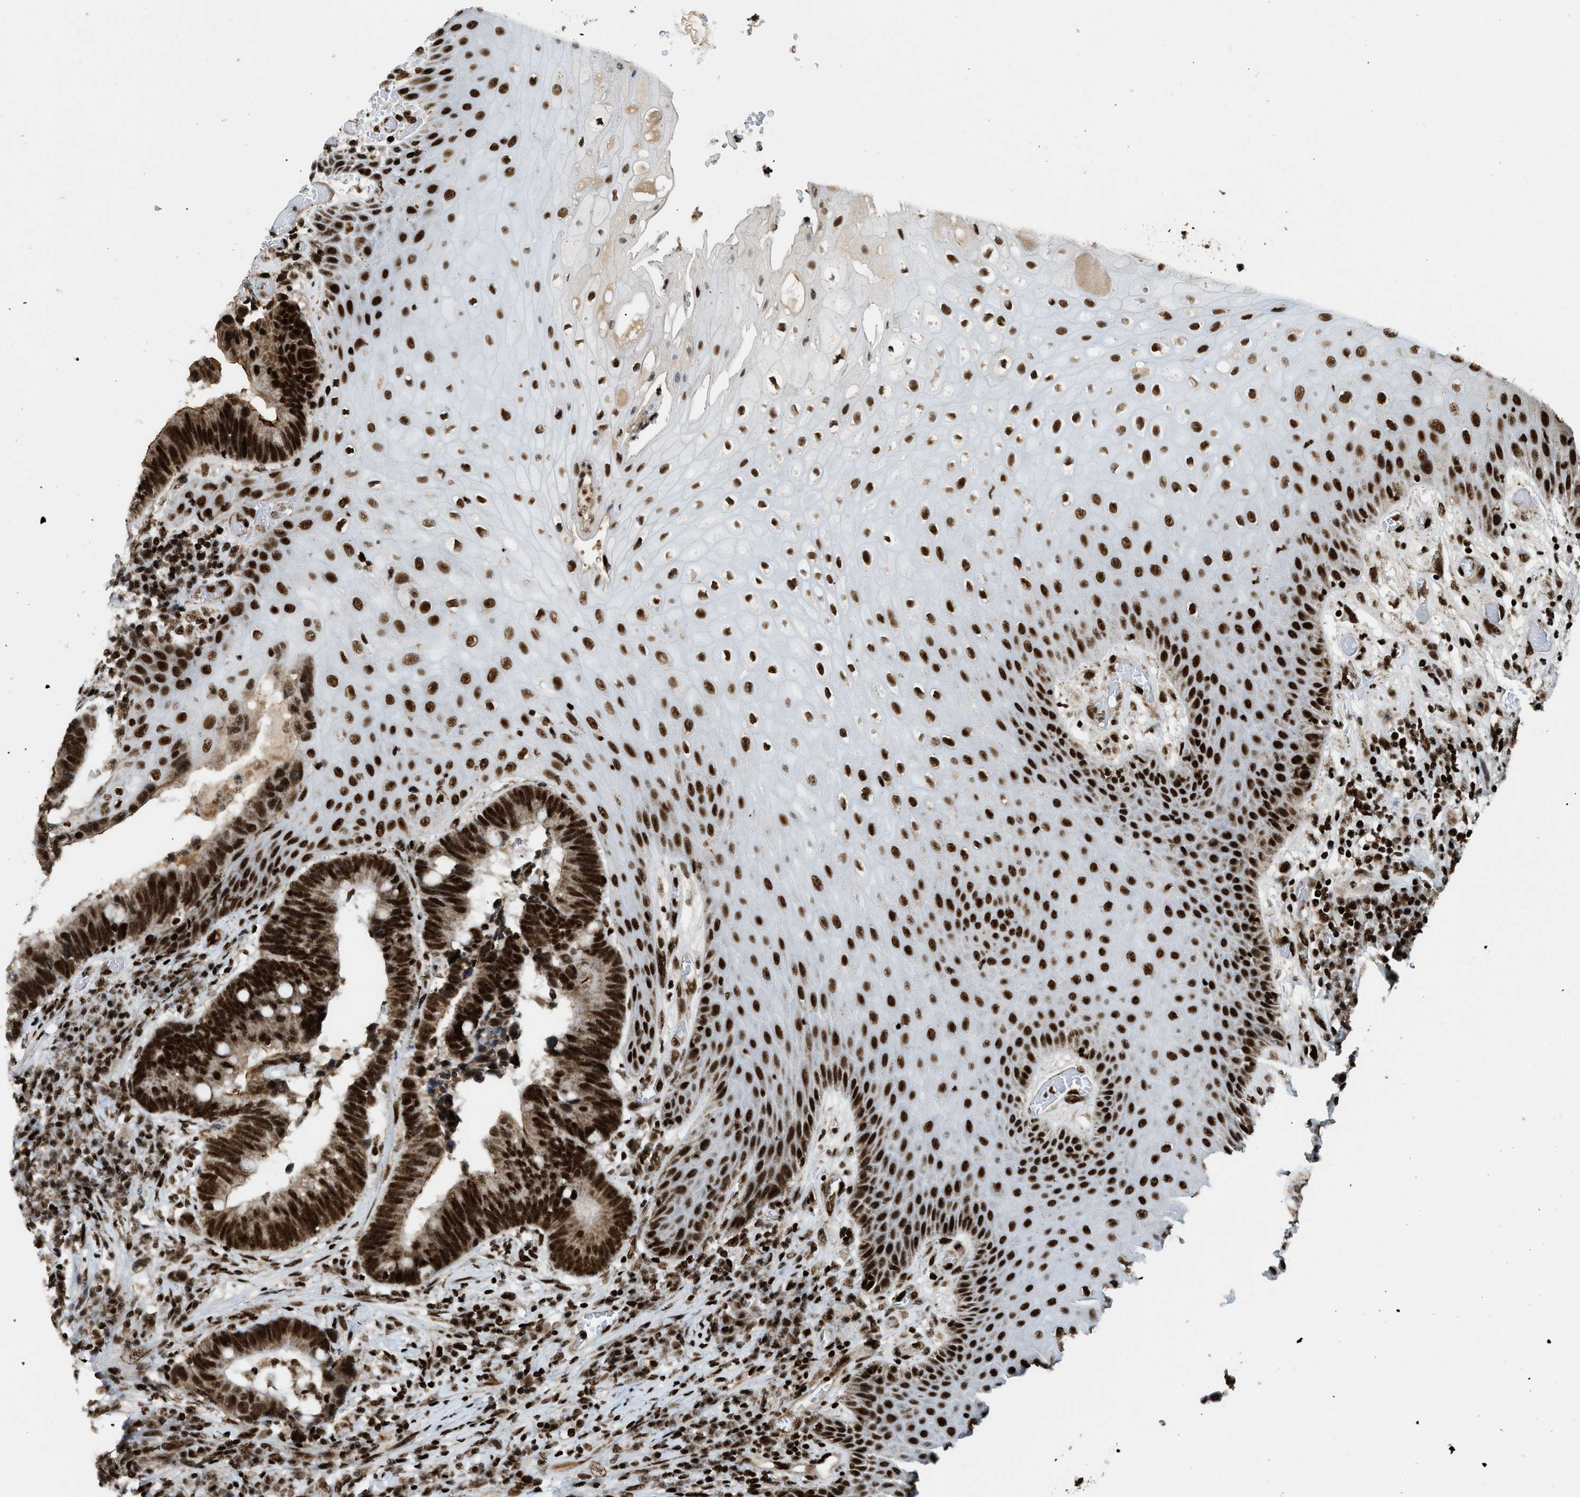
{"staining": {"intensity": "strong", "quantity": ">75%", "location": "cytoplasmic/membranous,nuclear"}, "tissue": "colorectal cancer", "cell_type": "Tumor cells", "image_type": "cancer", "snomed": [{"axis": "morphology", "description": "Adenocarcinoma, NOS"}, {"axis": "topography", "description": "Rectum"}, {"axis": "topography", "description": "Anal"}], "caption": "Immunohistochemical staining of human colorectal adenocarcinoma reveals high levels of strong cytoplasmic/membranous and nuclear positivity in about >75% of tumor cells. (IHC, brightfield microscopy, high magnification).", "gene": "GABPB1", "patient": {"sex": "female", "age": 89}}